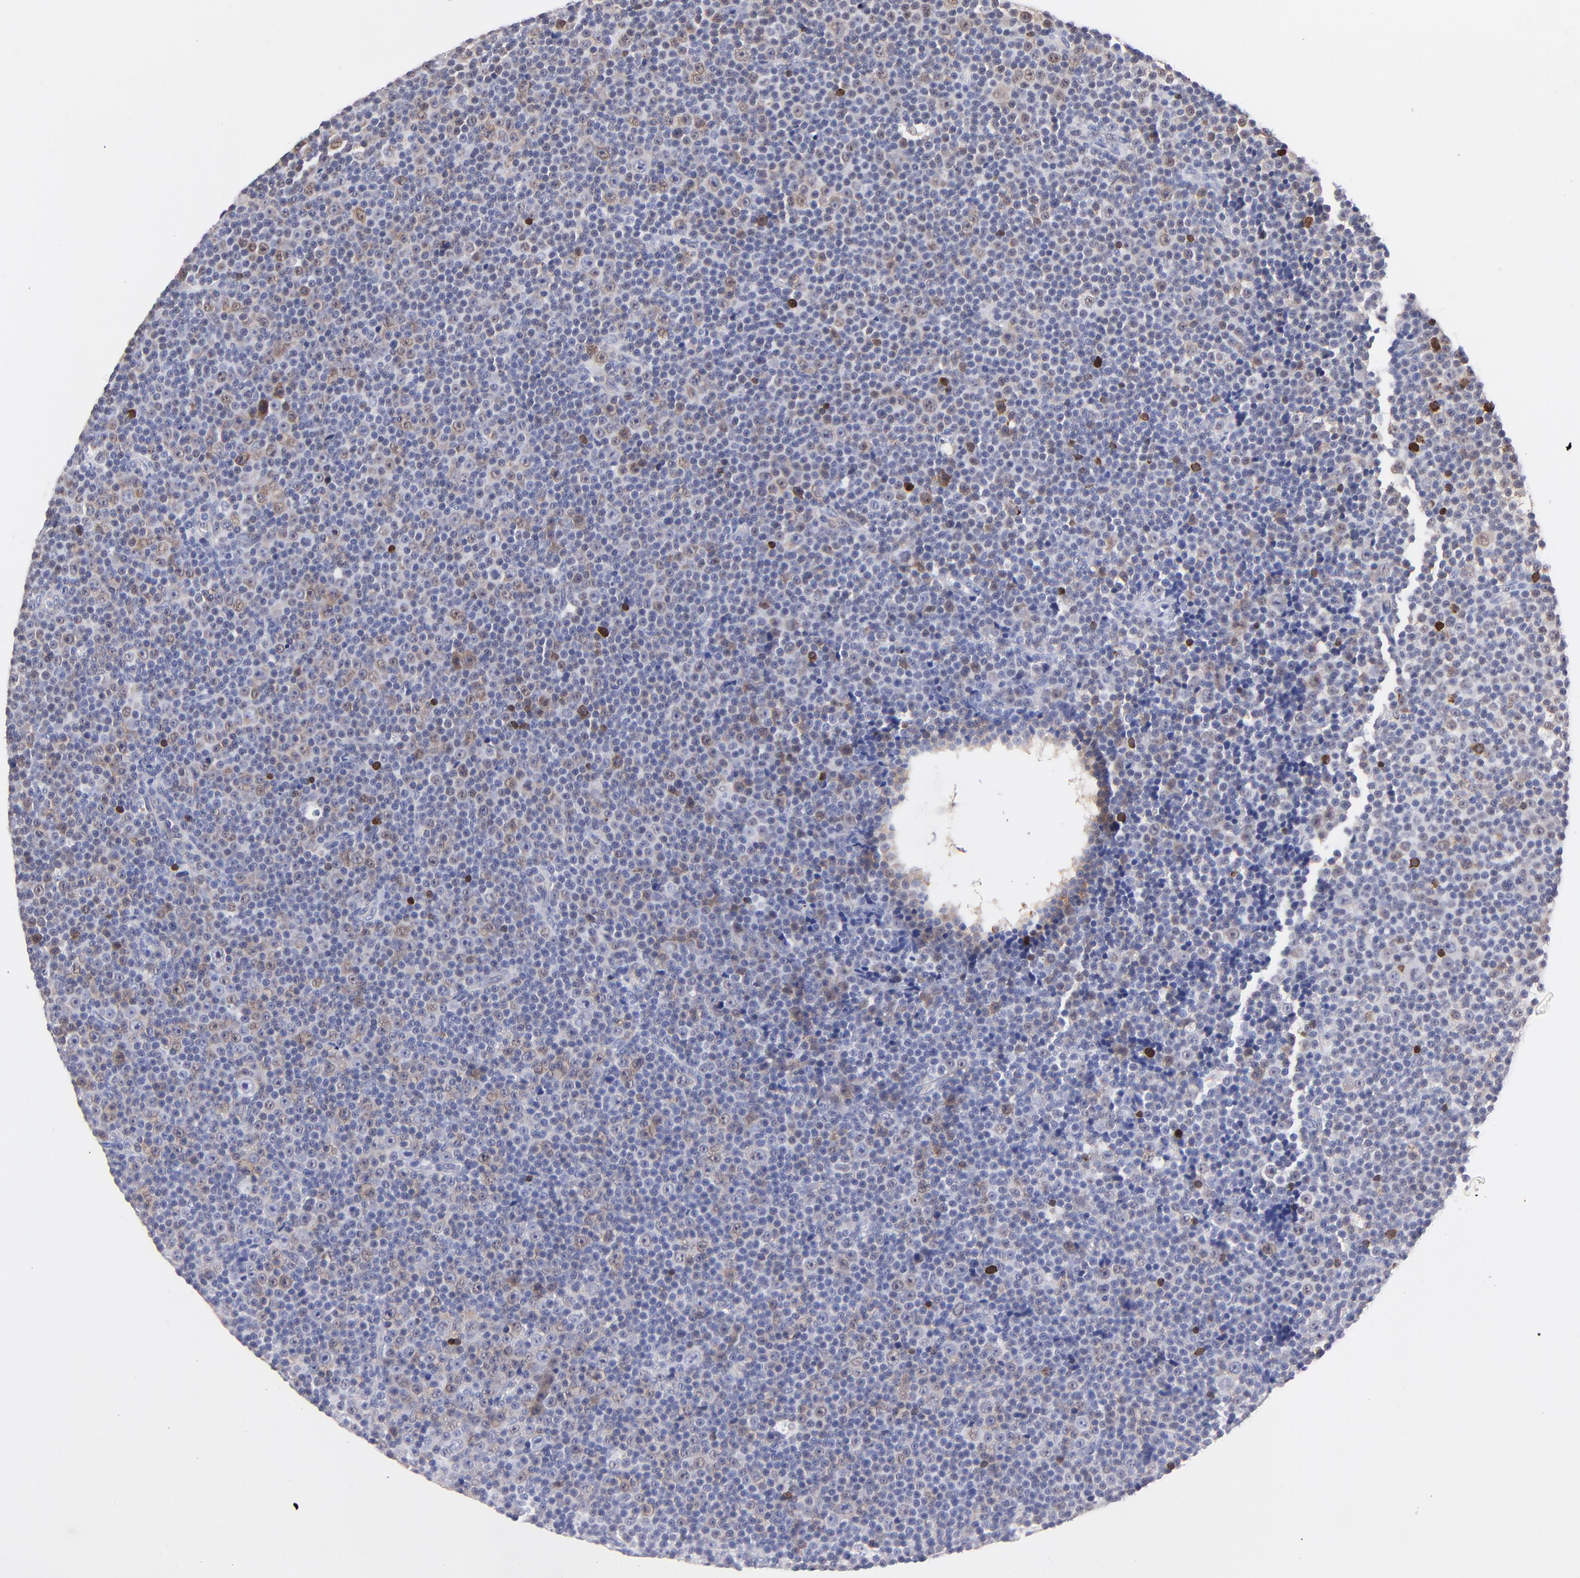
{"staining": {"intensity": "moderate", "quantity": "<25%", "location": "cytoplasmic/membranous"}, "tissue": "lymphoma", "cell_type": "Tumor cells", "image_type": "cancer", "snomed": [{"axis": "morphology", "description": "Malignant lymphoma, non-Hodgkin's type, Low grade"}, {"axis": "topography", "description": "Lymph node"}], "caption": "Tumor cells demonstrate low levels of moderate cytoplasmic/membranous expression in about <25% of cells in lymphoma. The staining is performed using DAB (3,3'-diaminobenzidine) brown chromogen to label protein expression. The nuclei are counter-stained blue using hematoxylin.", "gene": "ZNF155", "patient": {"sex": "female", "age": 67}}